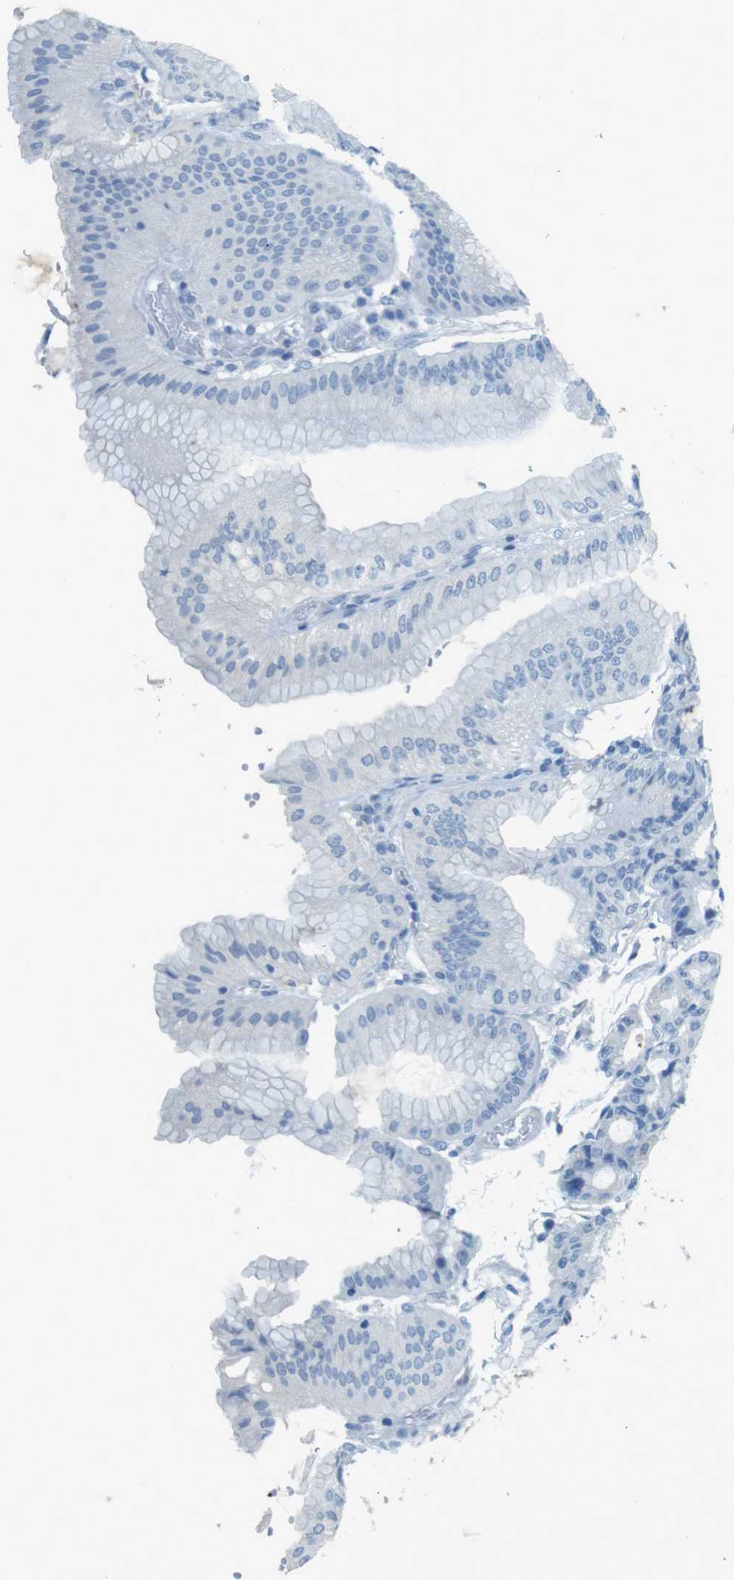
{"staining": {"intensity": "negative", "quantity": "none", "location": "none"}, "tissue": "stomach", "cell_type": "Glandular cells", "image_type": "normal", "snomed": [{"axis": "morphology", "description": "Normal tissue, NOS"}, {"axis": "topography", "description": "Stomach, lower"}], "caption": "Immunohistochemistry photomicrograph of benign human stomach stained for a protein (brown), which demonstrates no positivity in glandular cells. (IHC, brightfield microscopy, high magnification).", "gene": "CD320", "patient": {"sex": "male", "age": 71}}